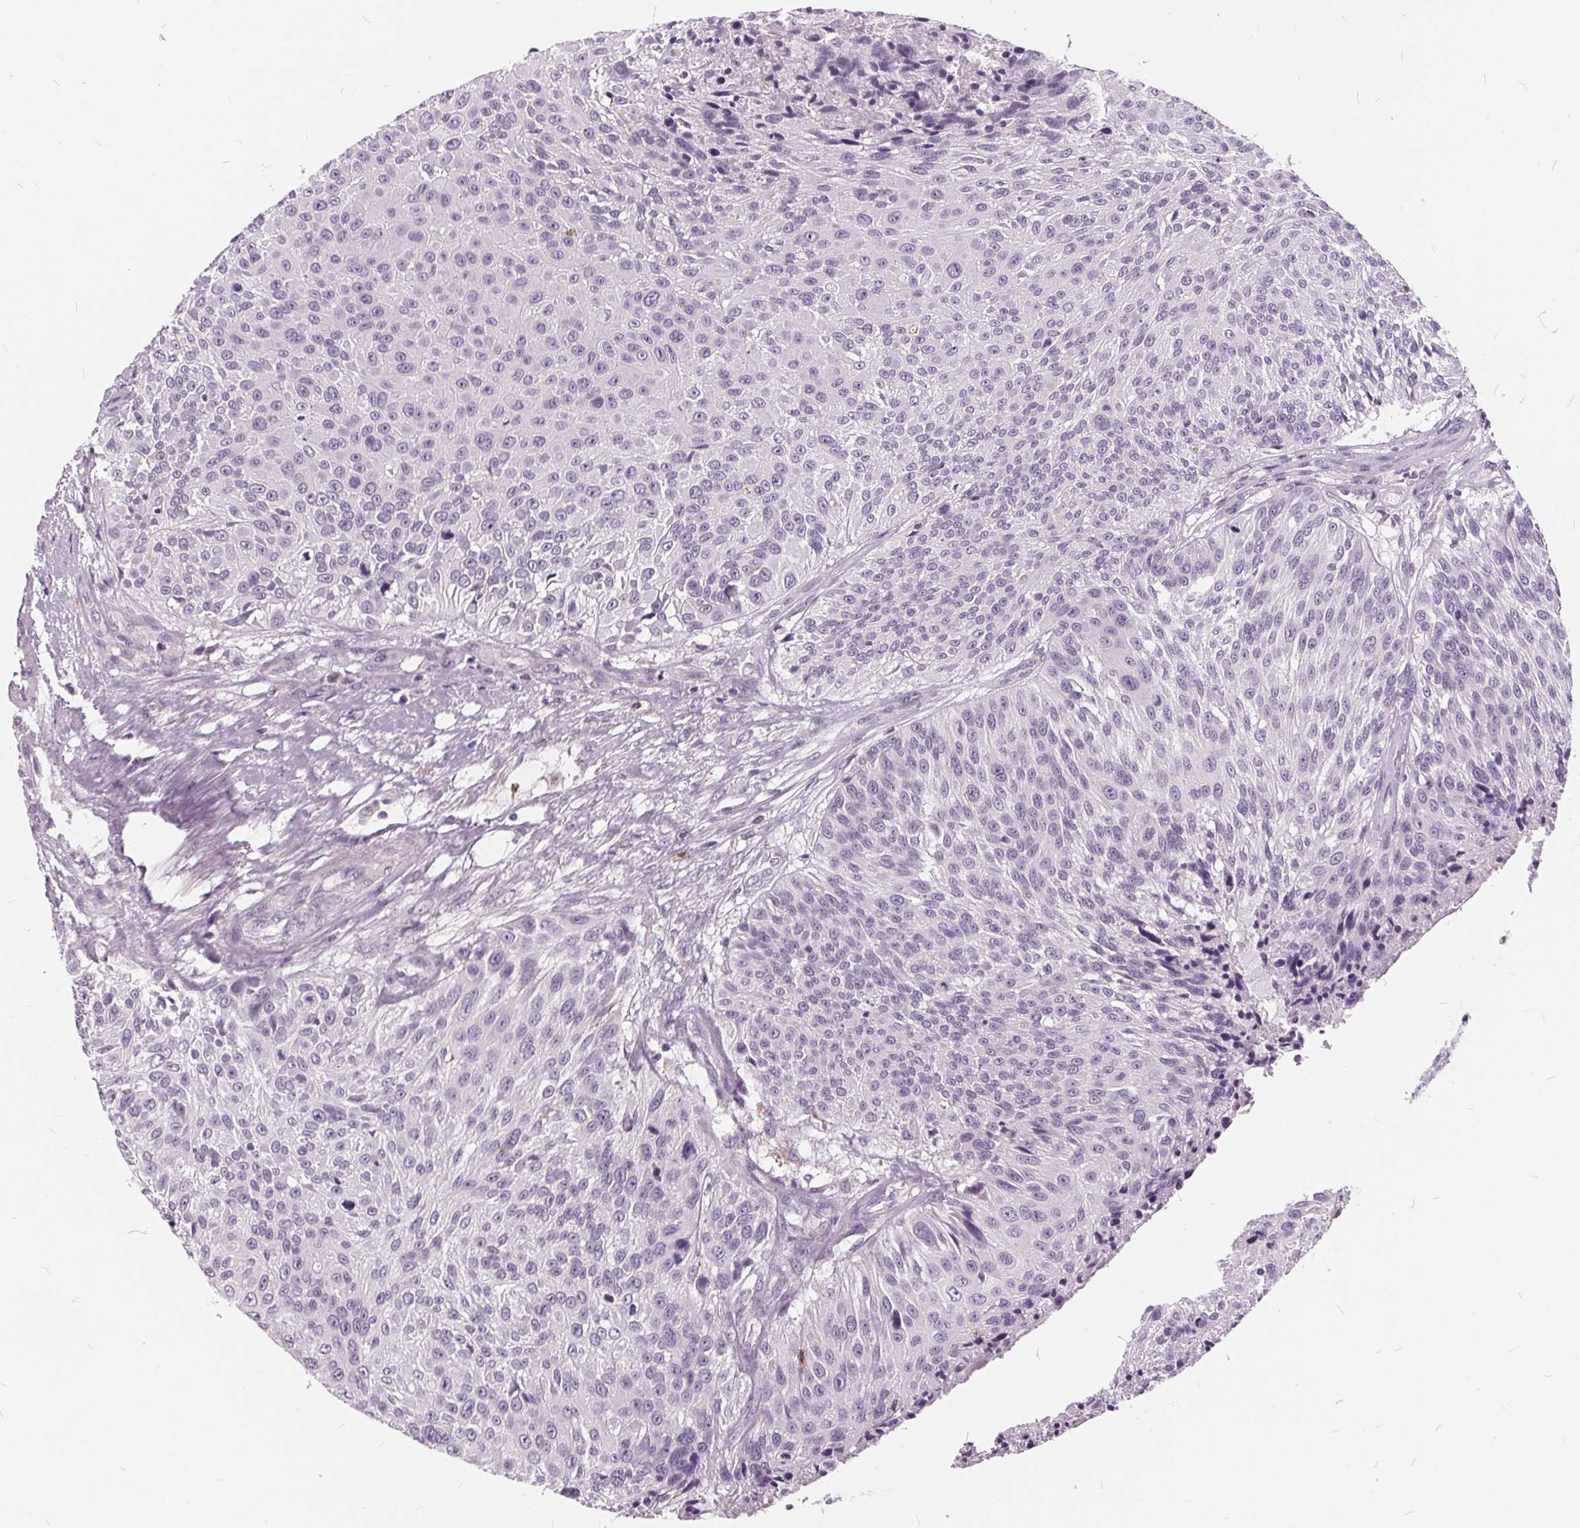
{"staining": {"intensity": "negative", "quantity": "none", "location": "none"}, "tissue": "urothelial cancer", "cell_type": "Tumor cells", "image_type": "cancer", "snomed": [{"axis": "morphology", "description": "Urothelial carcinoma, NOS"}, {"axis": "topography", "description": "Urinary bladder"}], "caption": "Tumor cells show no significant protein positivity in urothelial cancer.", "gene": "HAAO", "patient": {"sex": "male", "age": 55}}